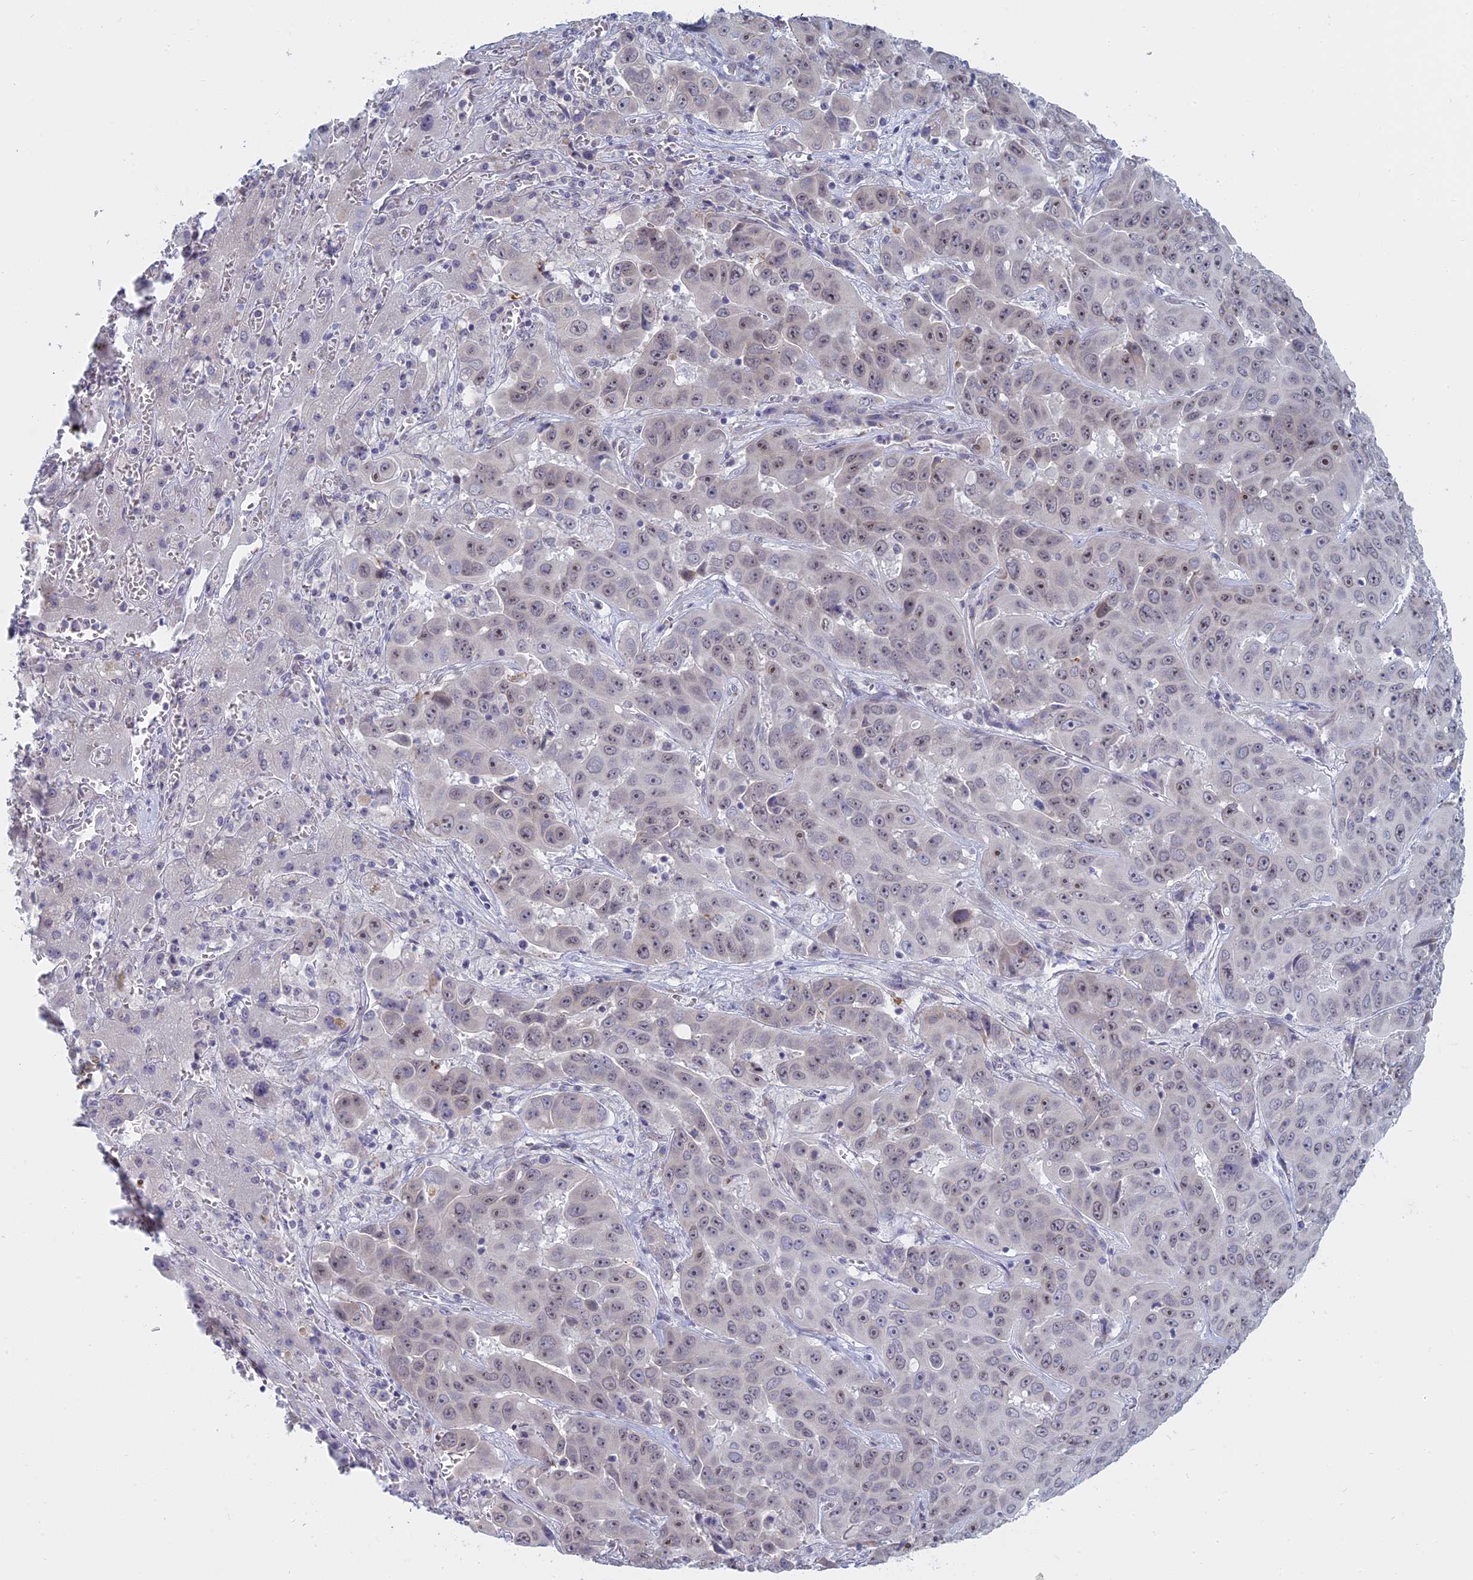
{"staining": {"intensity": "weak", "quantity": "<25%", "location": "nuclear"}, "tissue": "liver cancer", "cell_type": "Tumor cells", "image_type": "cancer", "snomed": [{"axis": "morphology", "description": "Cholangiocarcinoma"}, {"axis": "topography", "description": "Liver"}], "caption": "A histopathology image of cholangiocarcinoma (liver) stained for a protein shows no brown staining in tumor cells.", "gene": "RPS19BP1", "patient": {"sex": "female", "age": 52}}